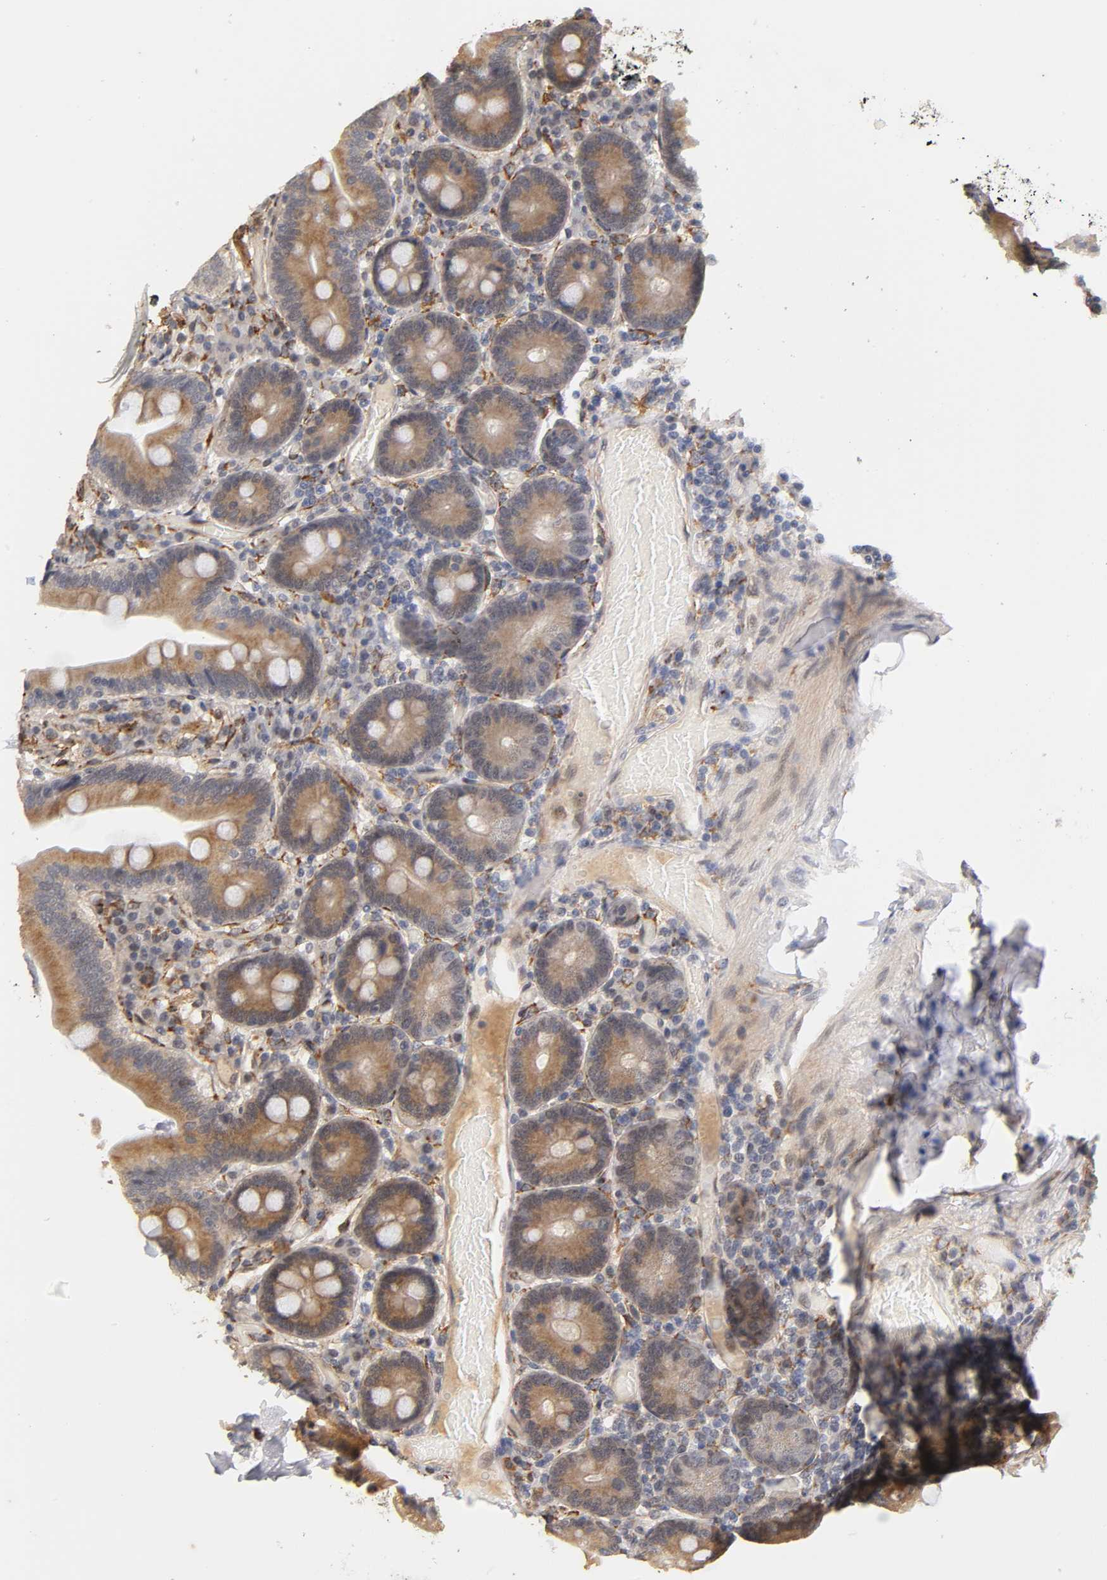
{"staining": {"intensity": "moderate", "quantity": "25%-75%", "location": "cytoplasmic/membranous"}, "tissue": "duodenum", "cell_type": "Glandular cells", "image_type": "normal", "snomed": [{"axis": "morphology", "description": "Normal tissue, NOS"}, {"axis": "topography", "description": "Duodenum"}], "caption": "Moderate cytoplasmic/membranous staining for a protein is seen in approximately 25%-75% of glandular cells of benign duodenum using immunohistochemistry (IHC).", "gene": "LAMB1", "patient": {"sex": "male", "age": 66}}